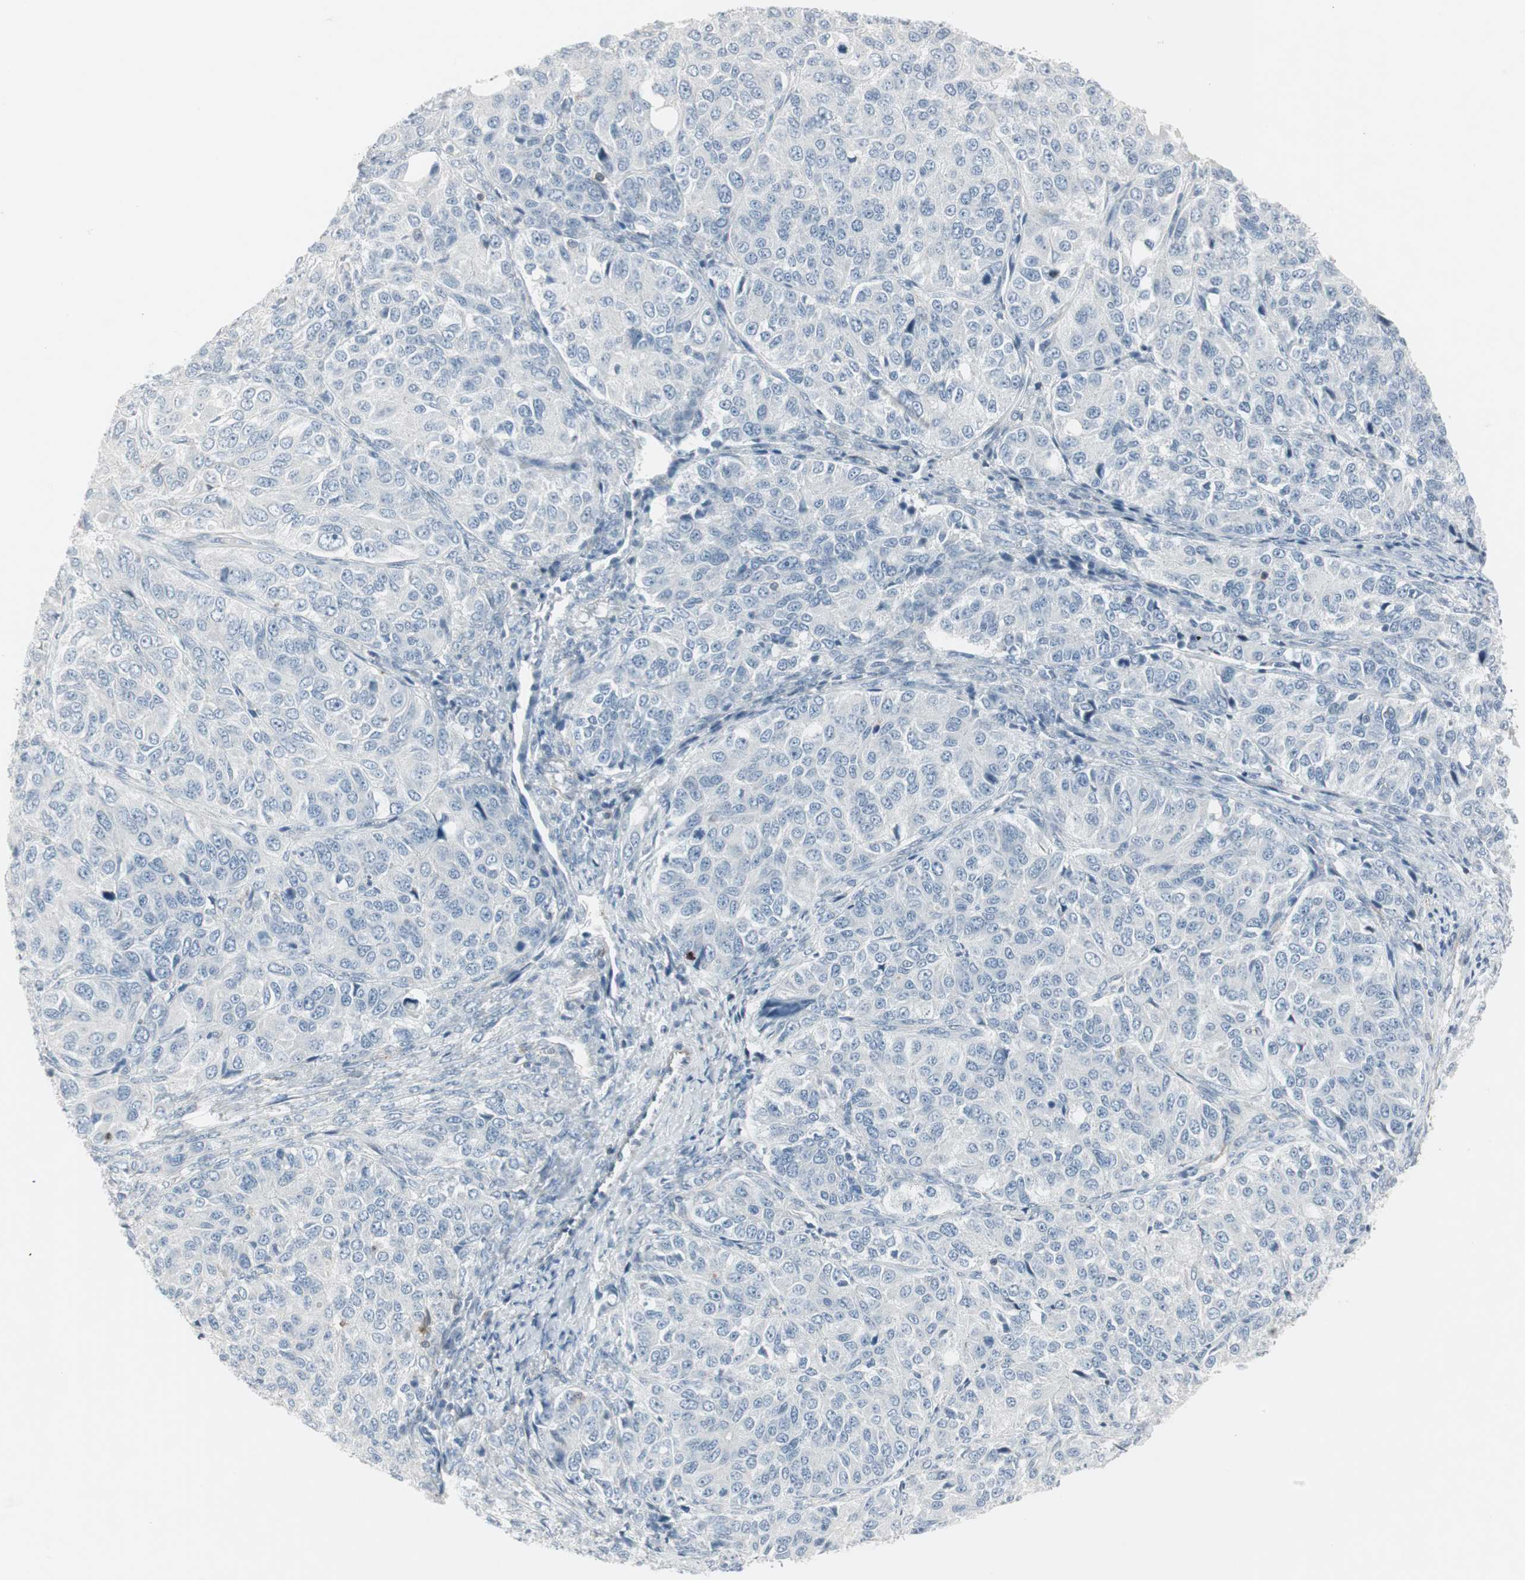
{"staining": {"intensity": "negative", "quantity": "none", "location": "none"}, "tissue": "ovarian cancer", "cell_type": "Tumor cells", "image_type": "cancer", "snomed": [{"axis": "morphology", "description": "Carcinoma, endometroid"}, {"axis": "topography", "description": "Ovary"}], "caption": "Immunohistochemistry (IHC) of endometroid carcinoma (ovarian) displays no expression in tumor cells.", "gene": "MAP4K4", "patient": {"sex": "female", "age": 51}}